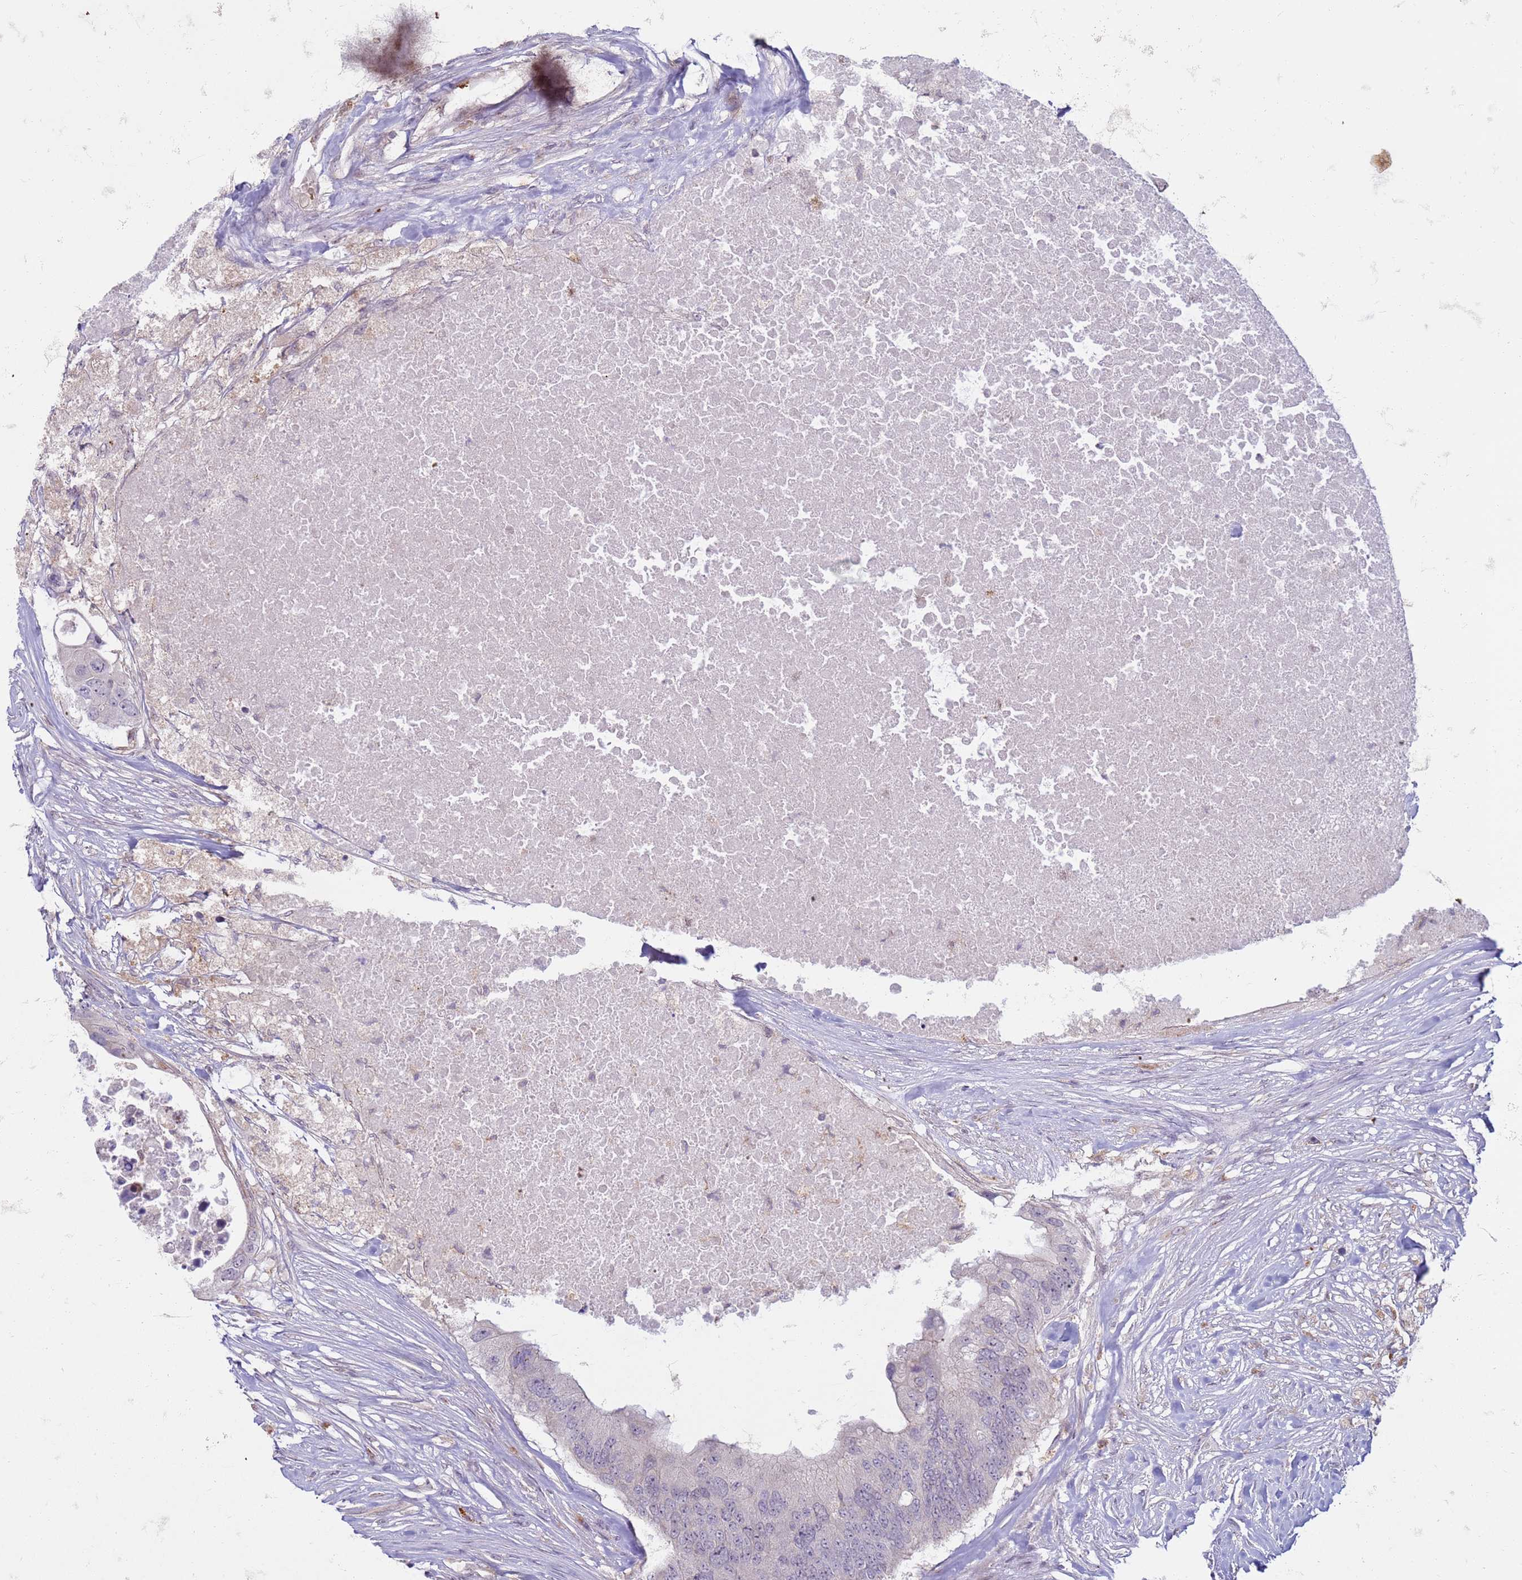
{"staining": {"intensity": "weak", "quantity": "<25%", "location": "cytoplasmic/membranous"}, "tissue": "colorectal cancer", "cell_type": "Tumor cells", "image_type": "cancer", "snomed": [{"axis": "morphology", "description": "Adenocarcinoma, NOS"}, {"axis": "topography", "description": "Colon"}], "caption": "DAB immunohistochemical staining of adenocarcinoma (colorectal) shows no significant positivity in tumor cells.", "gene": "SLC15A3", "patient": {"sex": "male", "age": 71}}